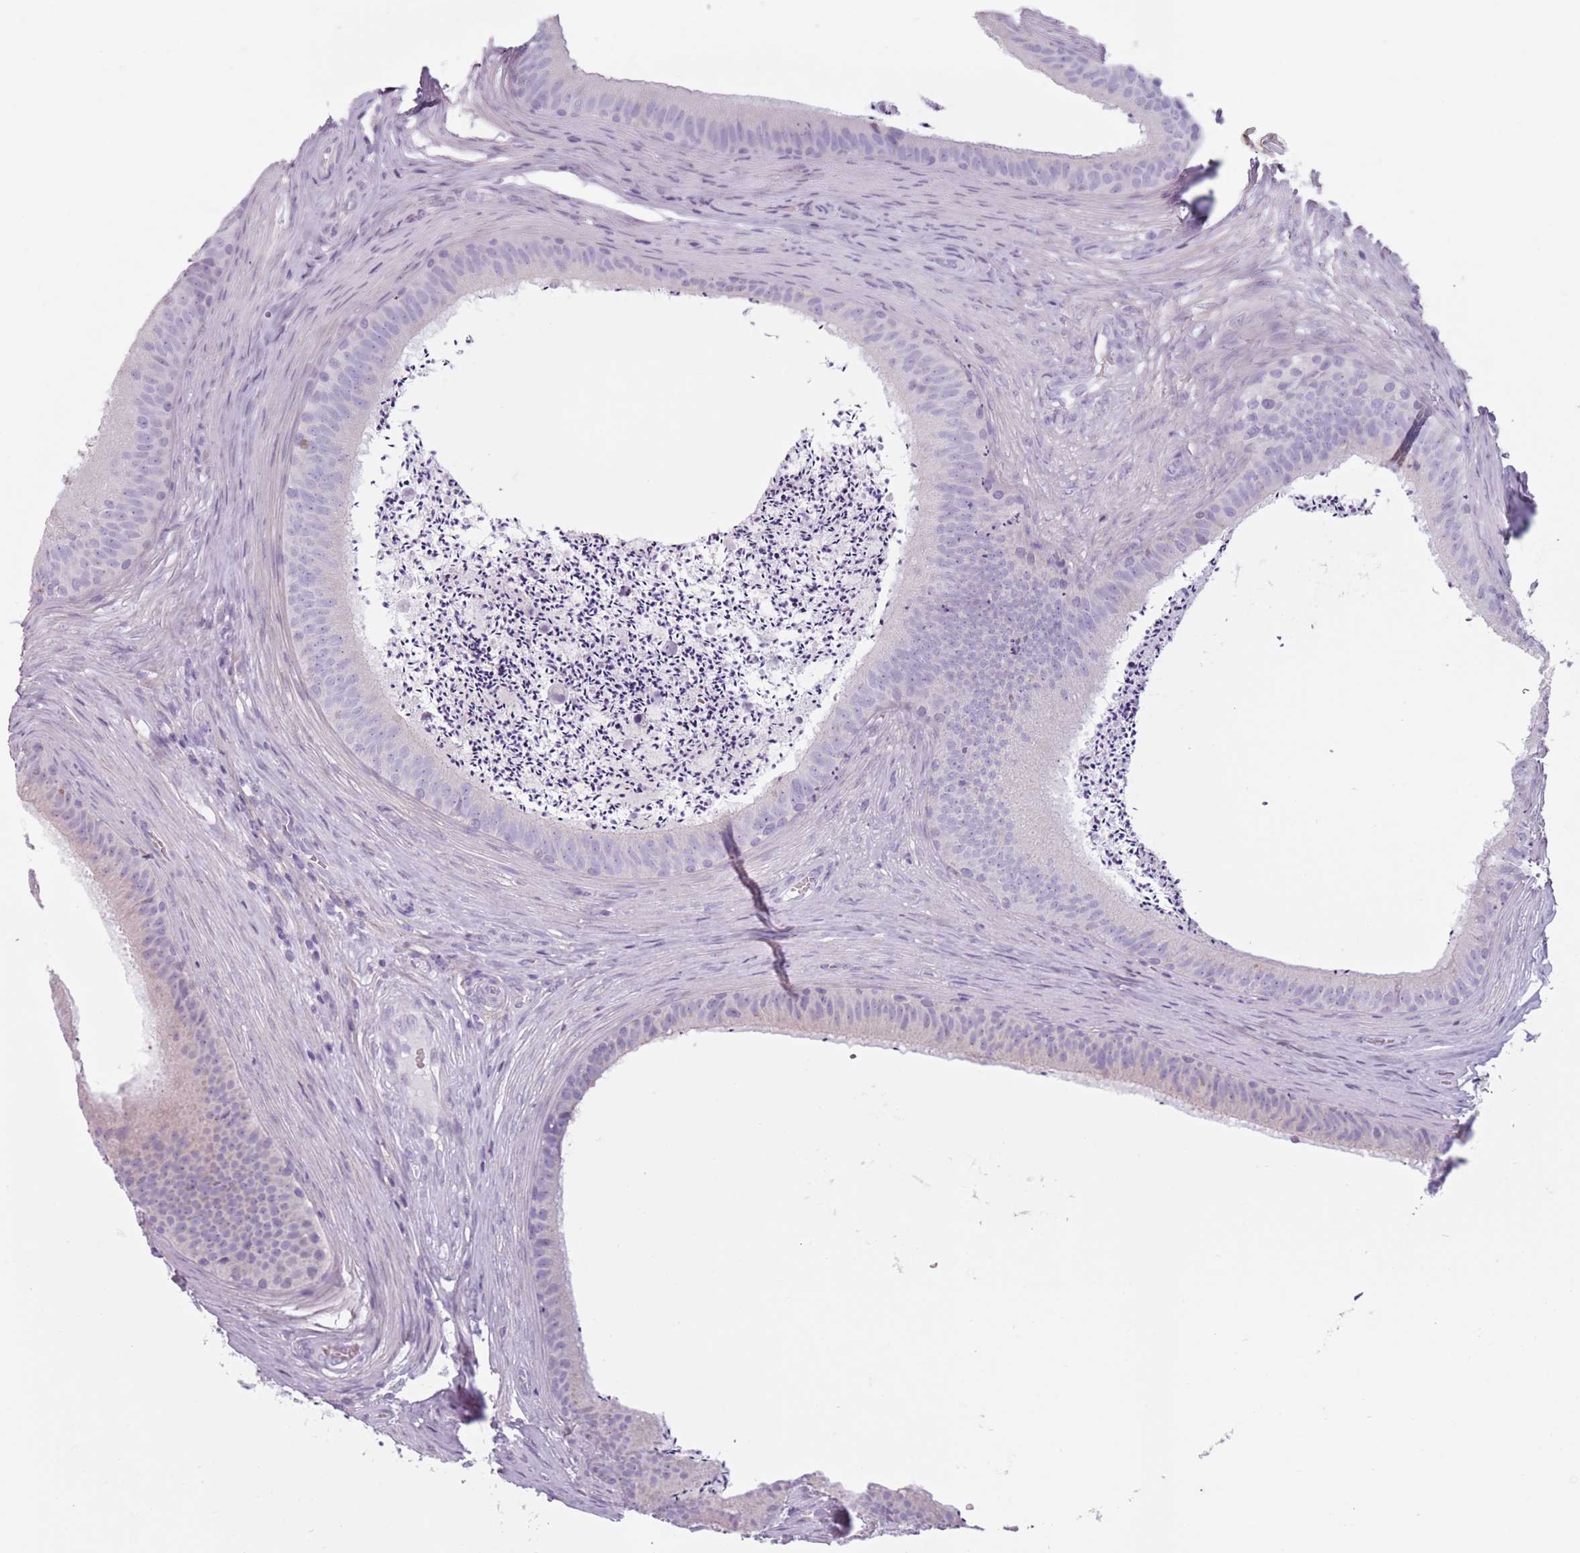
{"staining": {"intensity": "negative", "quantity": "none", "location": "none"}, "tissue": "epididymis", "cell_type": "Glandular cells", "image_type": "normal", "snomed": [{"axis": "morphology", "description": "Normal tissue, NOS"}, {"axis": "topography", "description": "Testis"}, {"axis": "topography", "description": "Epididymis"}], "caption": "Epididymis stained for a protein using immunohistochemistry (IHC) demonstrates no positivity glandular cells.", "gene": "MEGF8", "patient": {"sex": "male", "age": 41}}